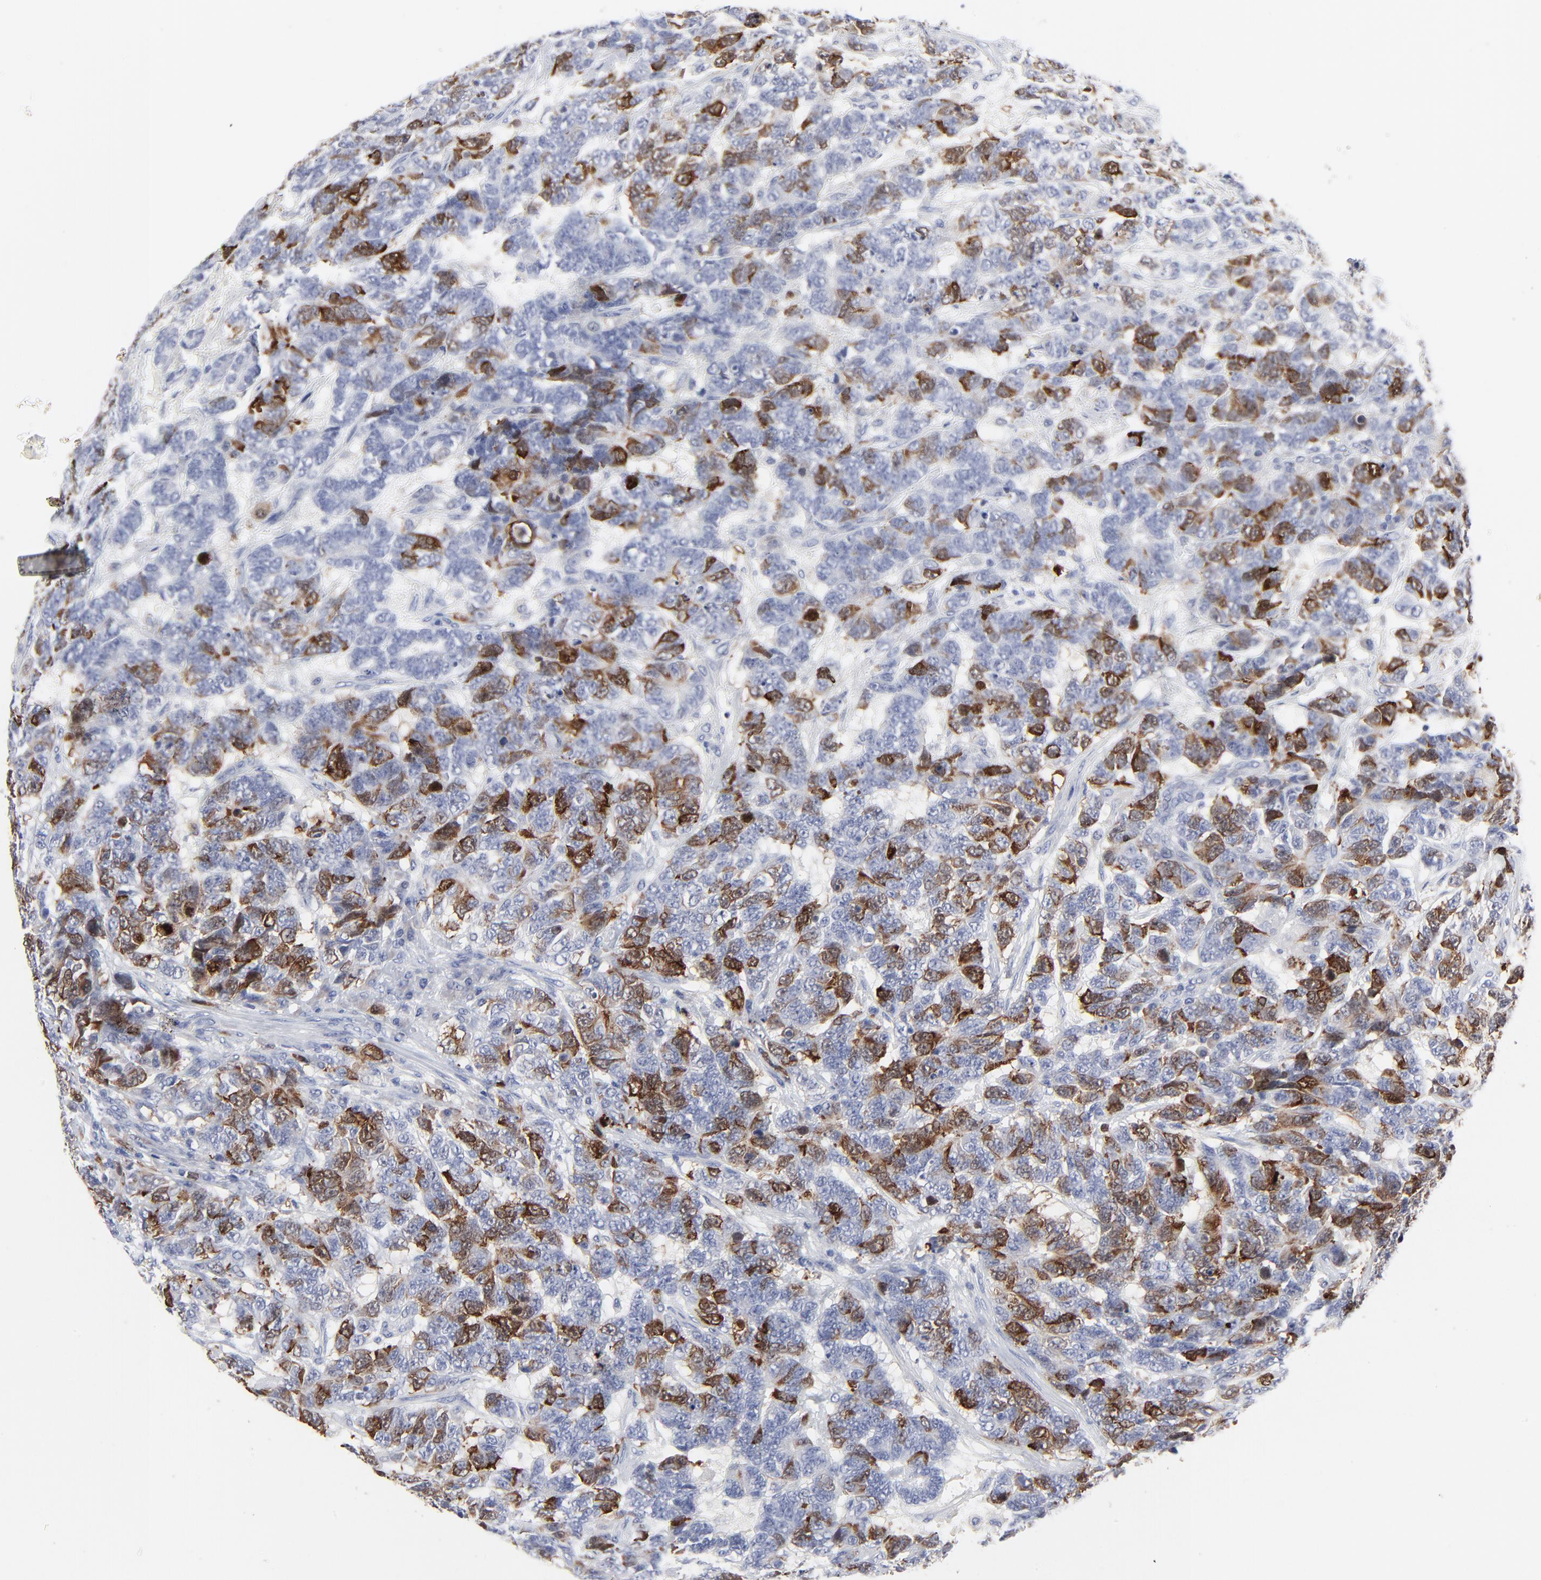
{"staining": {"intensity": "strong", "quantity": "<25%", "location": "cytoplasmic/membranous,nuclear"}, "tissue": "testis cancer", "cell_type": "Tumor cells", "image_type": "cancer", "snomed": [{"axis": "morphology", "description": "Carcinoma, Embryonal, NOS"}, {"axis": "topography", "description": "Testis"}], "caption": "Immunohistochemistry staining of testis embryonal carcinoma, which exhibits medium levels of strong cytoplasmic/membranous and nuclear expression in about <25% of tumor cells indicating strong cytoplasmic/membranous and nuclear protein staining. The staining was performed using DAB (brown) for protein detection and nuclei were counterstained in hematoxylin (blue).", "gene": "CDK1", "patient": {"sex": "male", "age": 26}}